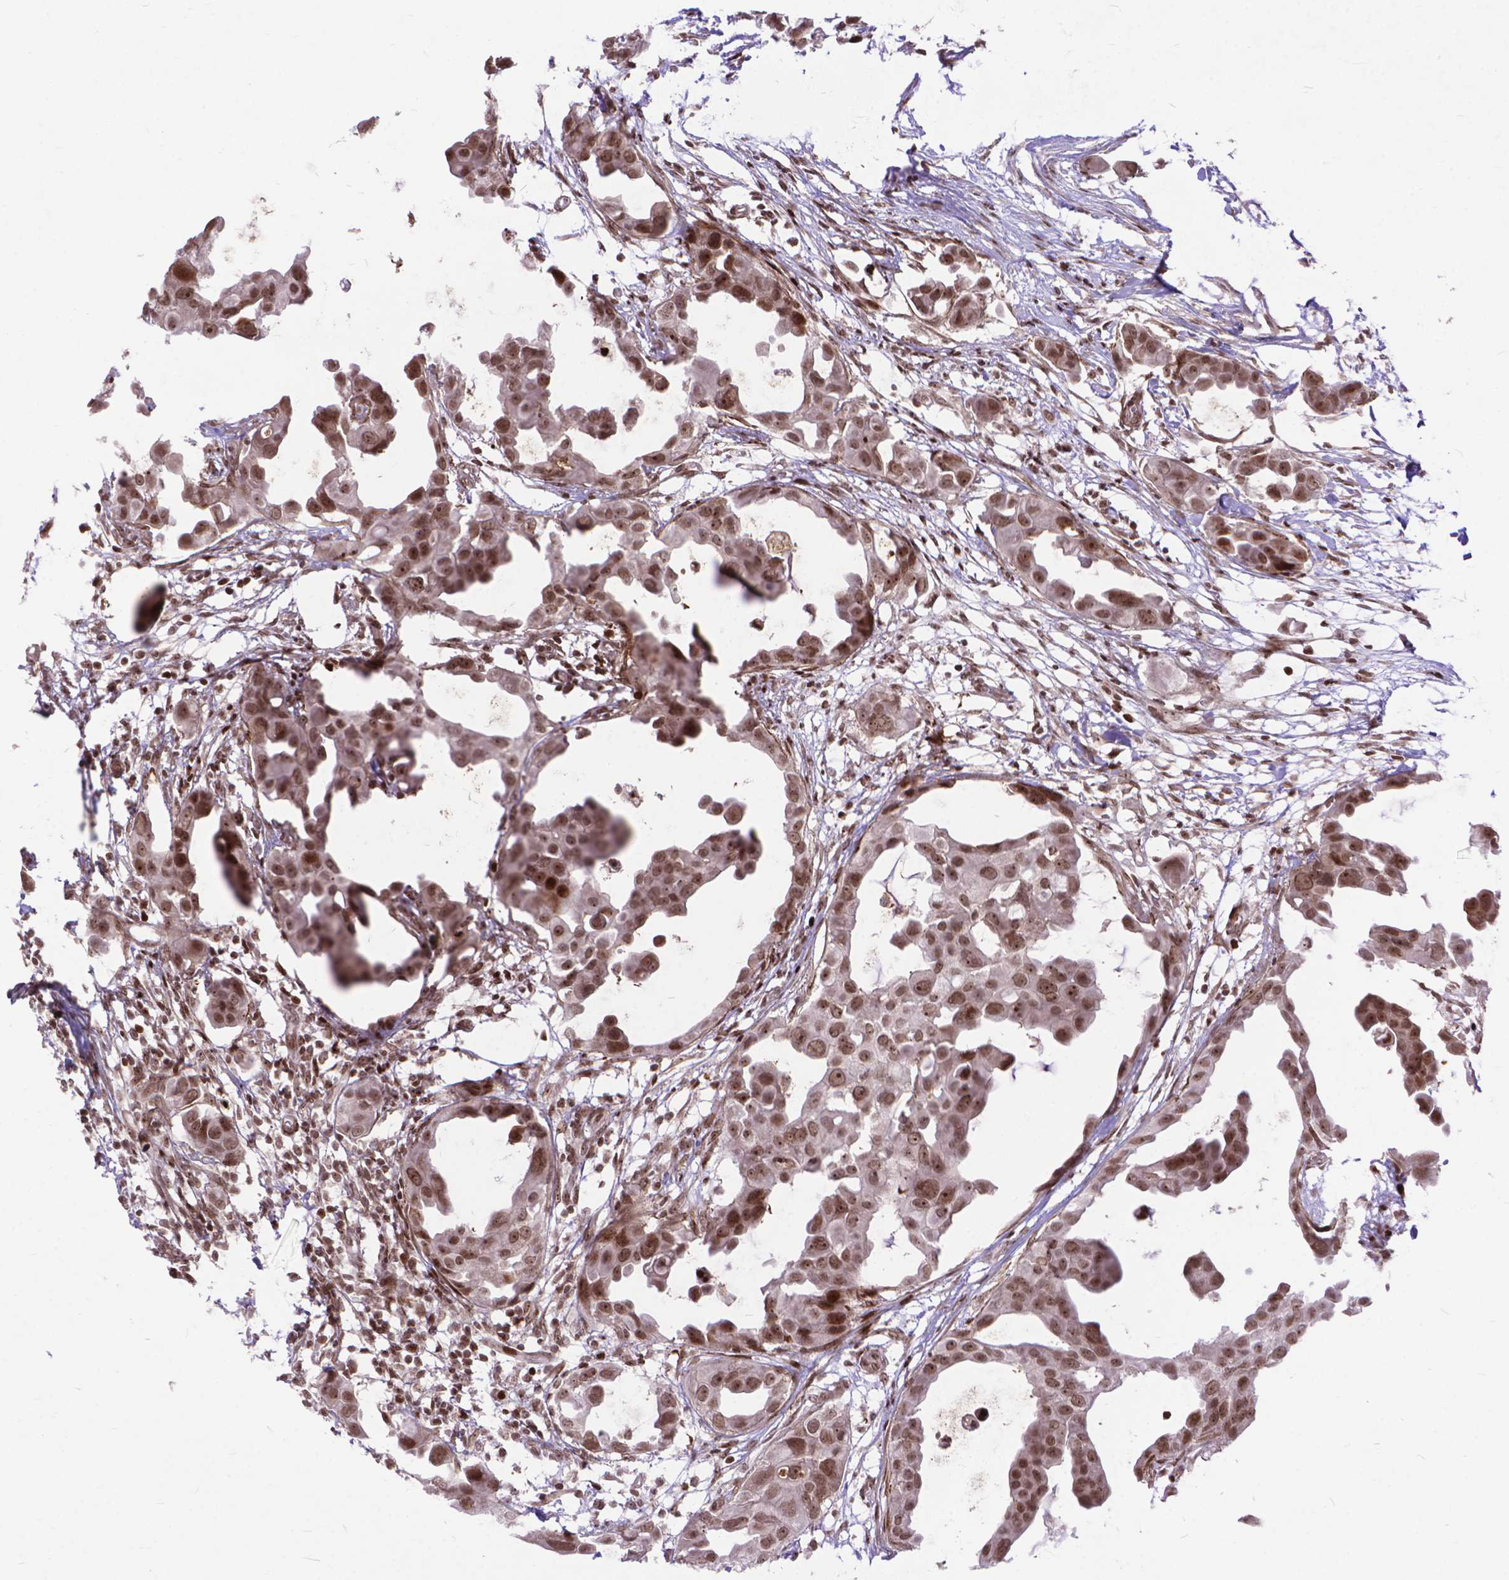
{"staining": {"intensity": "moderate", "quantity": ">75%", "location": "nuclear"}, "tissue": "breast cancer", "cell_type": "Tumor cells", "image_type": "cancer", "snomed": [{"axis": "morphology", "description": "Duct carcinoma"}, {"axis": "topography", "description": "Breast"}], "caption": "Immunohistochemical staining of breast cancer (infiltrating ductal carcinoma) exhibits medium levels of moderate nuclear expression in about >75% of tumor cells.", "gene": "AMER1", "patient": {"sex": "female", "age": 38}}